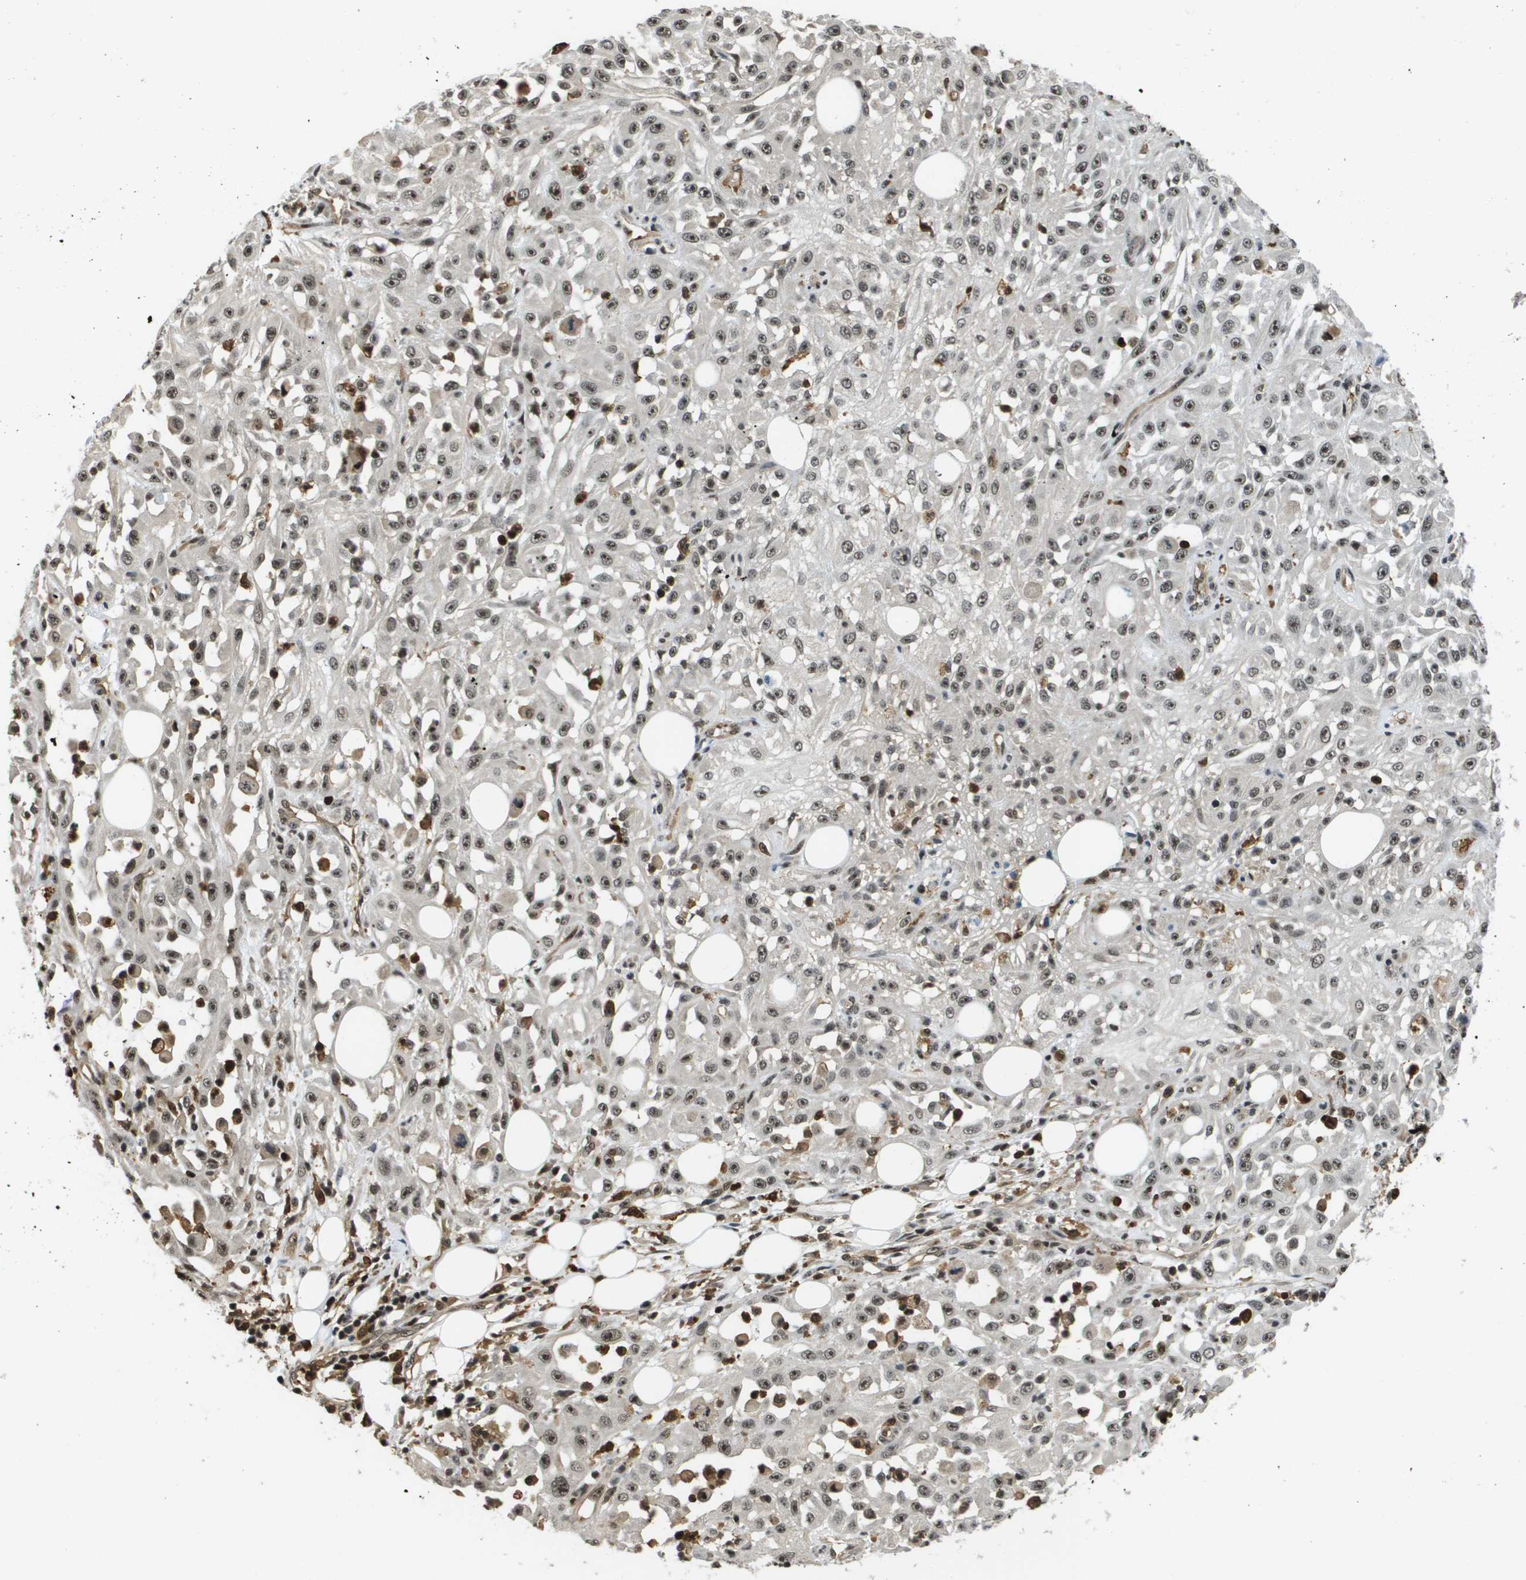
{"staining": {"intensity": "moderate", "quantity": "25%-75%", "location": "nuclear"}, "tissue": "skin cancer", "cell_type": "Tumor cells", "image_type": "cancer", "snomed": [{"axis": "morphology", "description": "Squamous cell carcinoma, NOS"}, {"axis": "morphology", "description": "Squamous cell carcinoma, metastatic, NOS"}, {"axis": "topography", "description": "Skin"}, {"axis": "topography", "description": "Lymph node"}], "caption": "Protein expression analysis of human skin metastatic squamous cell carcinoma reveals moderate nuclear staining in about 25%-75% of tumor cells.", "gene": "EP400", "patient": {"sex": "male", "age": 75}}